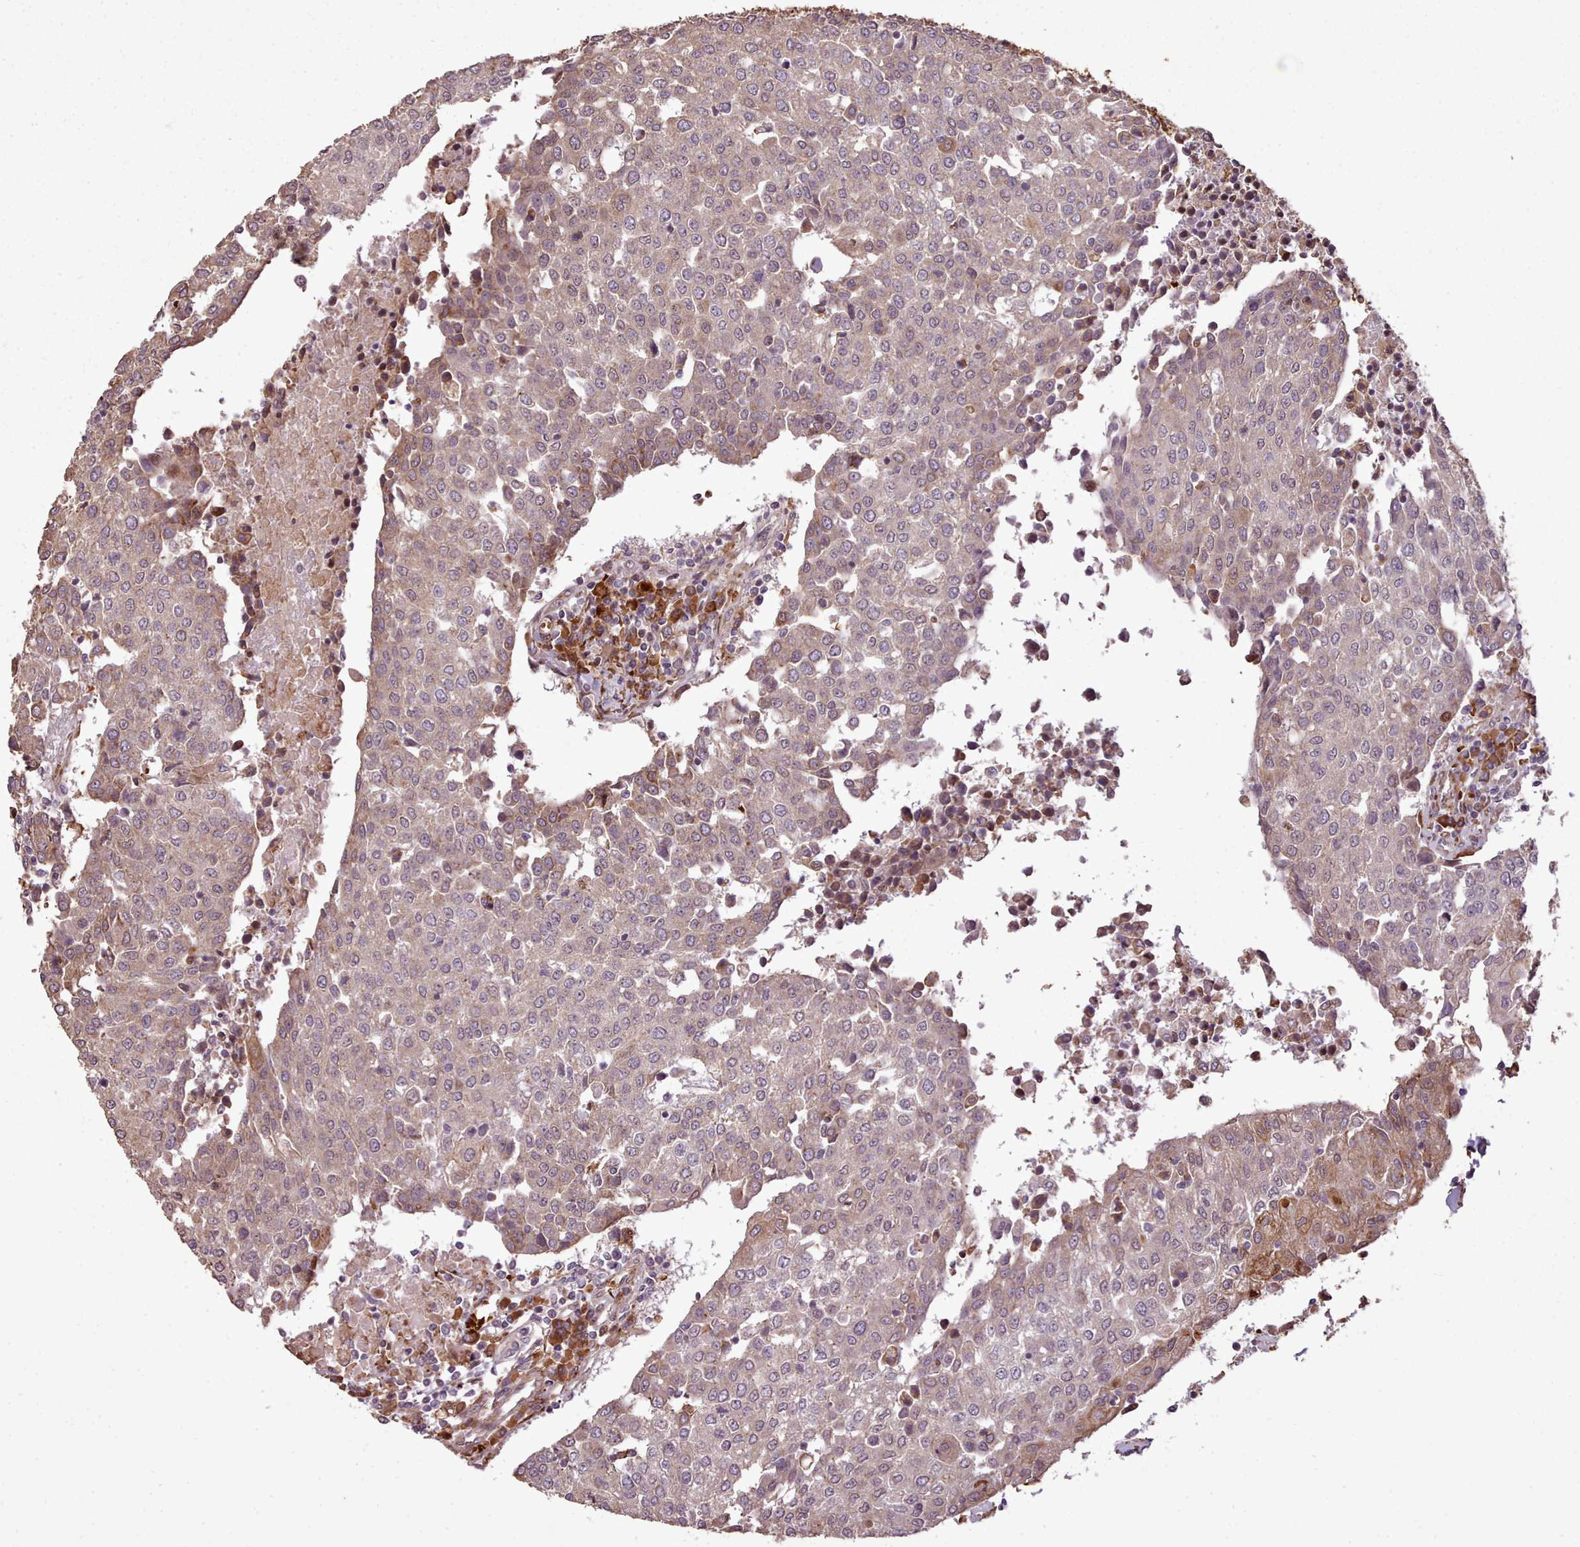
{"staining": {"intensity": "weak", "quantity": "25%-75%", "location": "cytoplasmic/membranous"}, "tissue": "urothelial cancer", "cell_type": "Tumor cells", "image_type": "cancer", "snomed": [{"axis": "morphology", "description": "Urothelial carcinoma, High grade"}, {"axis": "topography", "description": "Urinary bladder"}], "caption": "Immunohistochemistry of urothelial cancer reveals low levels of weak cytoplasmic/membranous positivity in about 25%-75% of tumor cells.", "gene": "CABP1", "patient": {"sex": "female", "age": 85}}